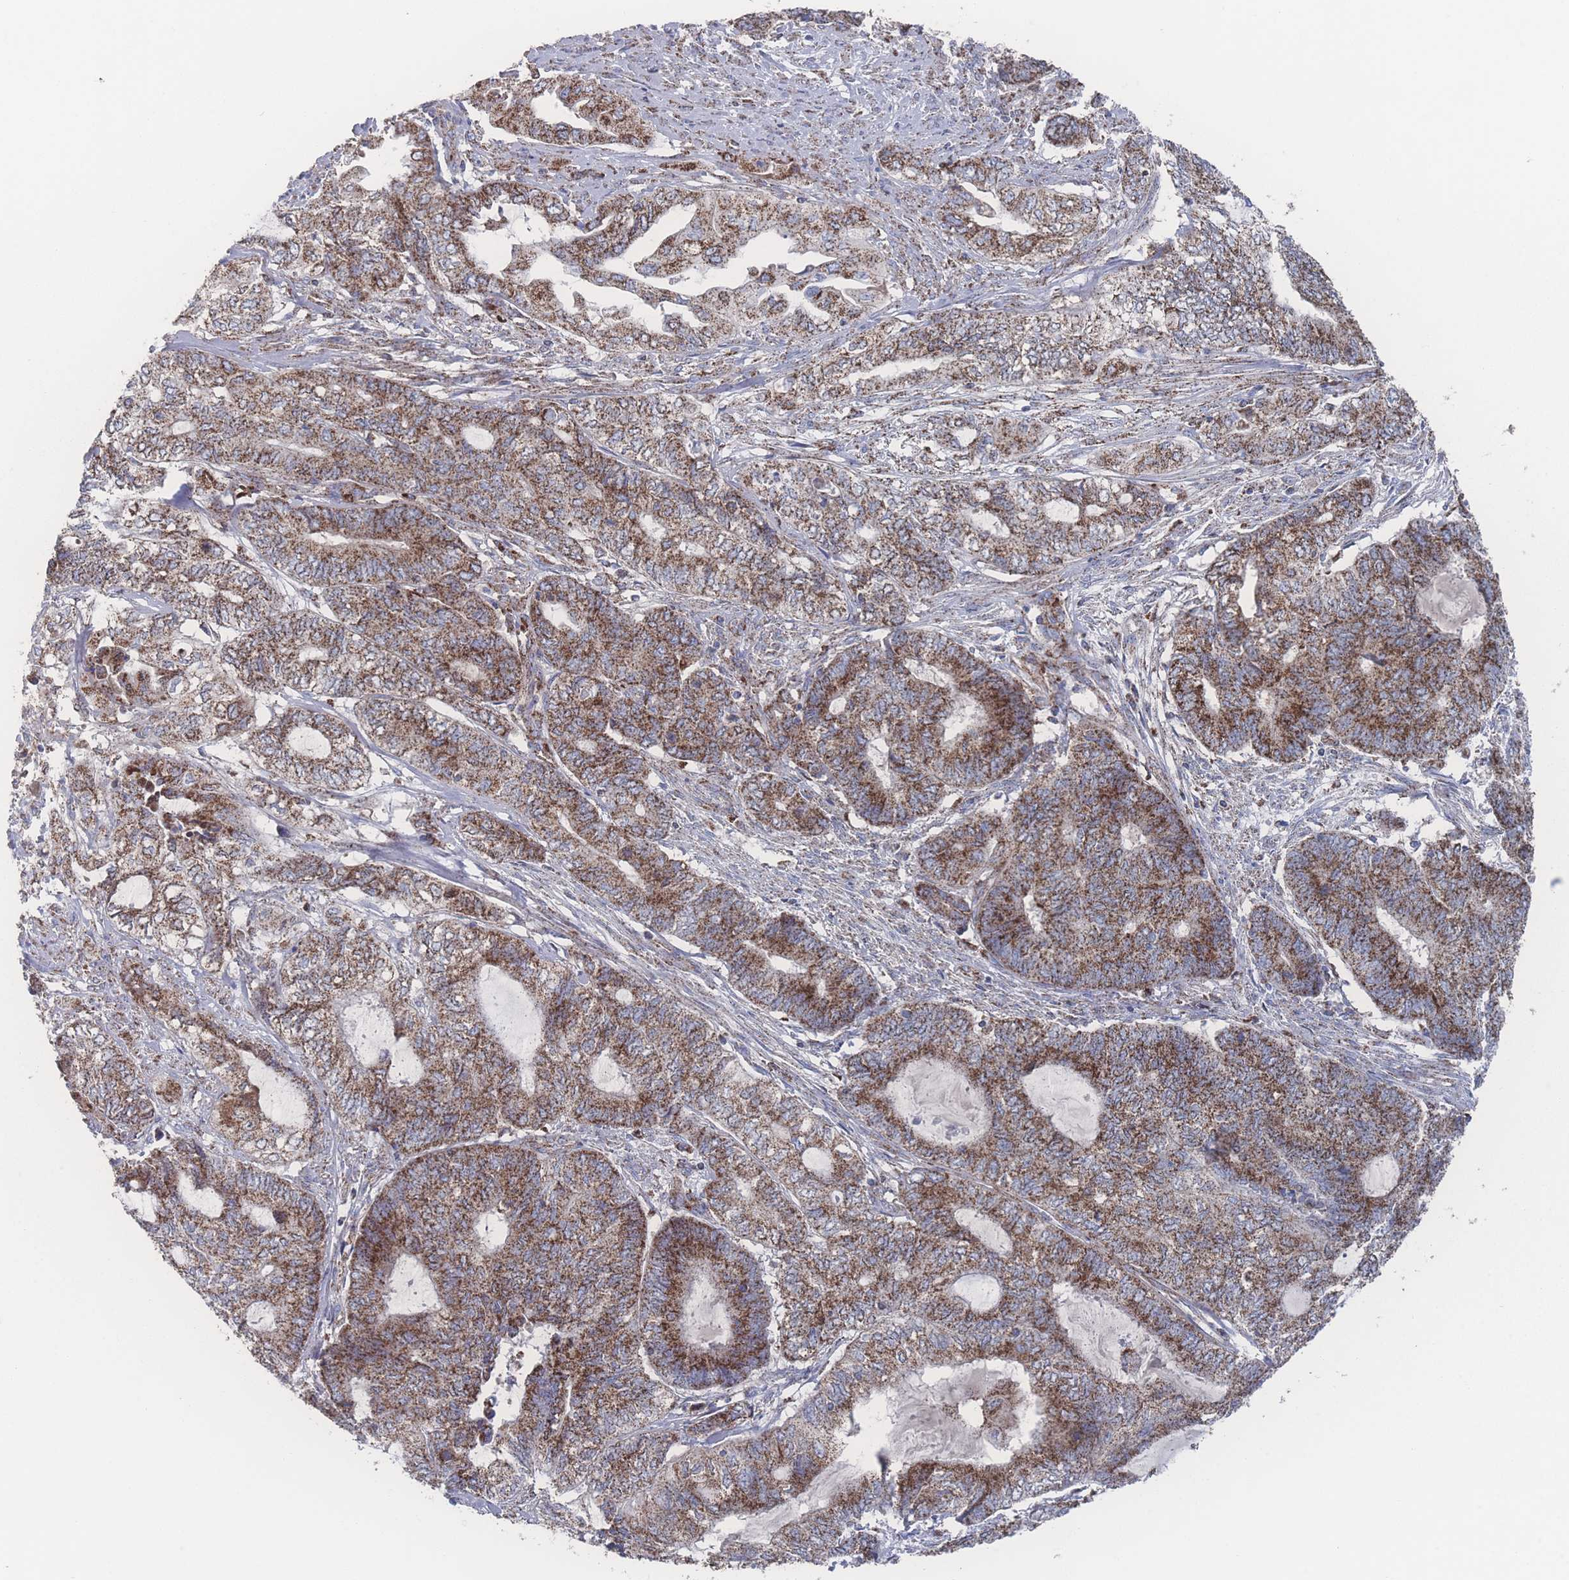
{"staining": {"intensity": "strong", "quantity": ">75%", "location": "cytoplasmic/membranous"}, "tissue": "endometrial cancer", "cell_type": "Tumor cells", "image_type": "cancer", "snomed": [{"axis": "morphology", "description": "Adenocarcinoma, NOS"}, {"axis": "topography", "description": "Uterus"}, {"axis": "topography", "description": "Endometrium"}], "caption": "Strong cytoplasmic/membranous positivity for a protein is appreciated in approximately >75% of tumor cells of endometrial adenocarcinoma using immunohistochemistry (IHC).", "gene": "PEX14", "patient": {"sex": "female", "age": 70}}